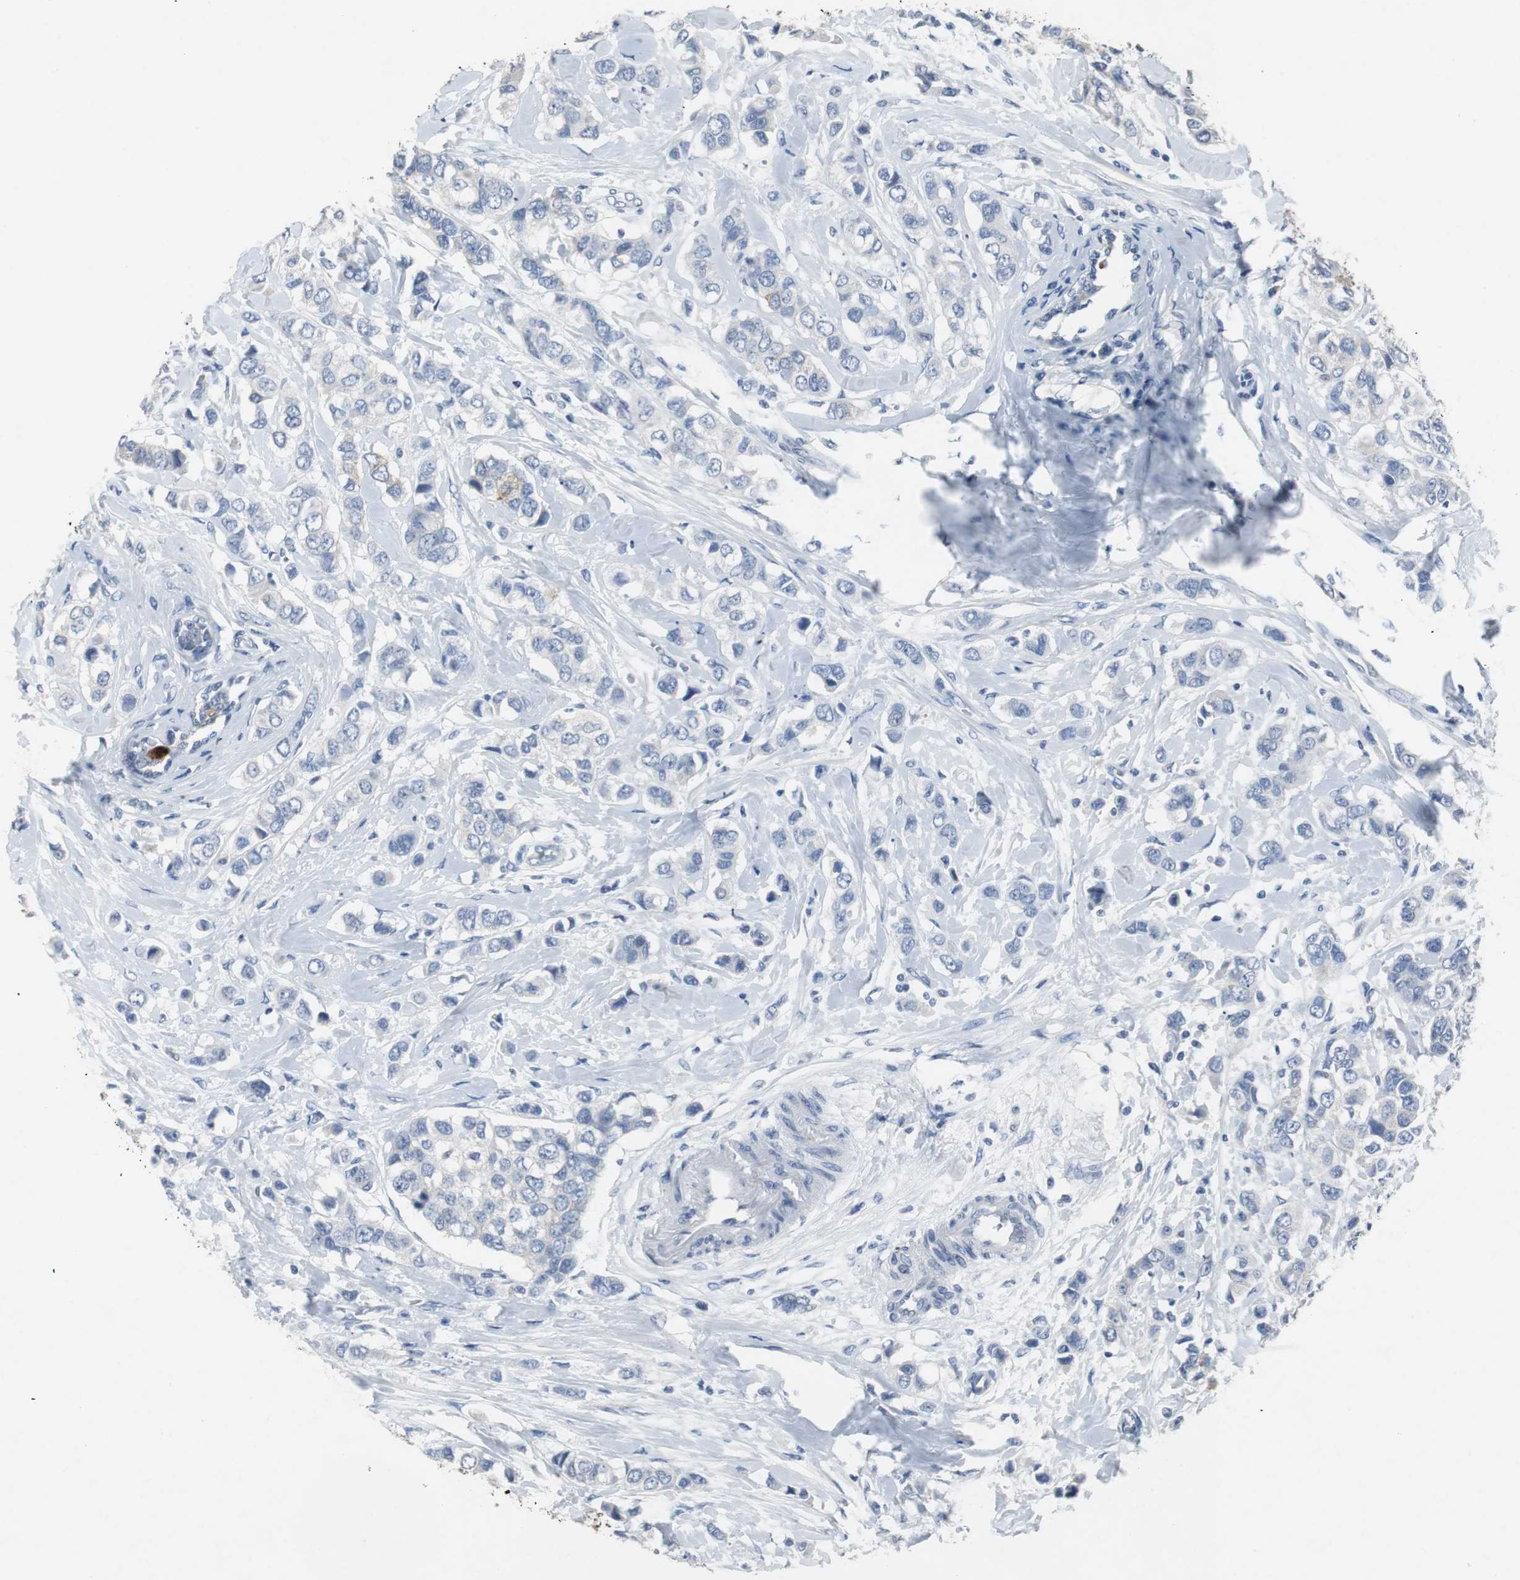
{"staining": {"intensity": "negative", "quantity": "none", "location": "none"}, "tissue": "breast cancer", "cell_type": "Tumor cells", "image_type": "cancer", "snomed": [{"axis": "morphology", "description": "Duct carcinoma"}, {"axis": "topography", "description": "Breast"}], "caption": "An immunohistochemistry (IHC) histopathology image of breast cancer (intraductal carcinoma) is shown. There is no staining in tumor cells of breast cancer (intraductal carcinoma).", "gene": "LRP2", "patient": {"sex": "female", "age": 50}}